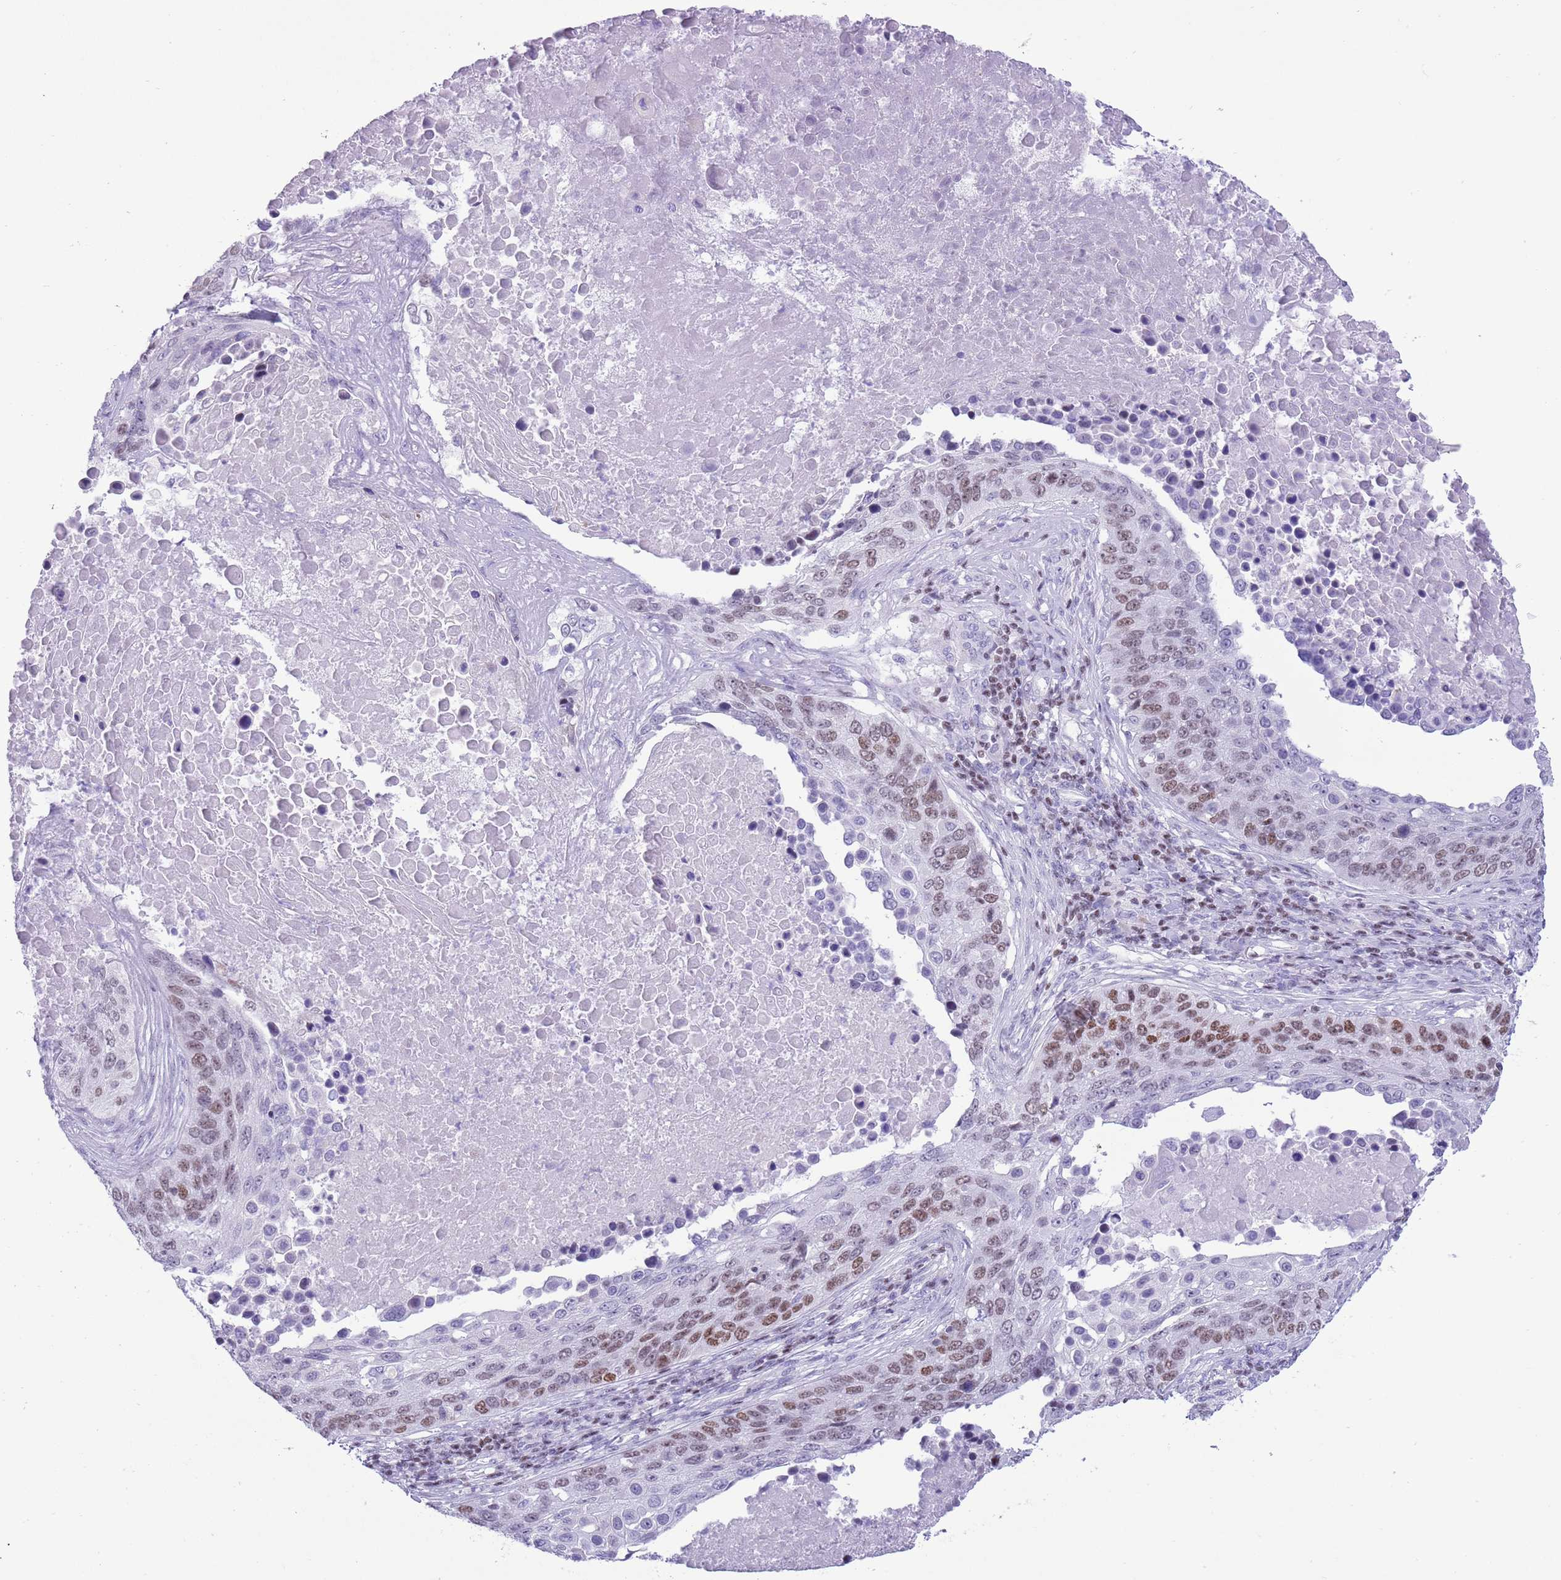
{"staining": {"intensity": "moderate", "quantity": "25%-75%", "location": "nuclear"}, "tissue": "lung cancer", "cell_type": "Tumor cells", "image_type": "cancer", "snomed": [{"axis": "morphology", "description": "Normal tissue, NOS"}, {"axis": "morphology", "description": "Squamous cell carcinoma, NOS"}, {"axis": "topography", "description": "Lymph node"}, {"axis": "topography", "description": "Lung"}], "caption": "Immunohistochemistry (IHC) photomicrograph of lung cancer stained for a protein (brown), which demonstrates medium levels of moderate nuclear staining in approximately 25%-75% of tumor cells.", "gene": "BCL11B", "patient": {"sex": "male", "age": 66}}